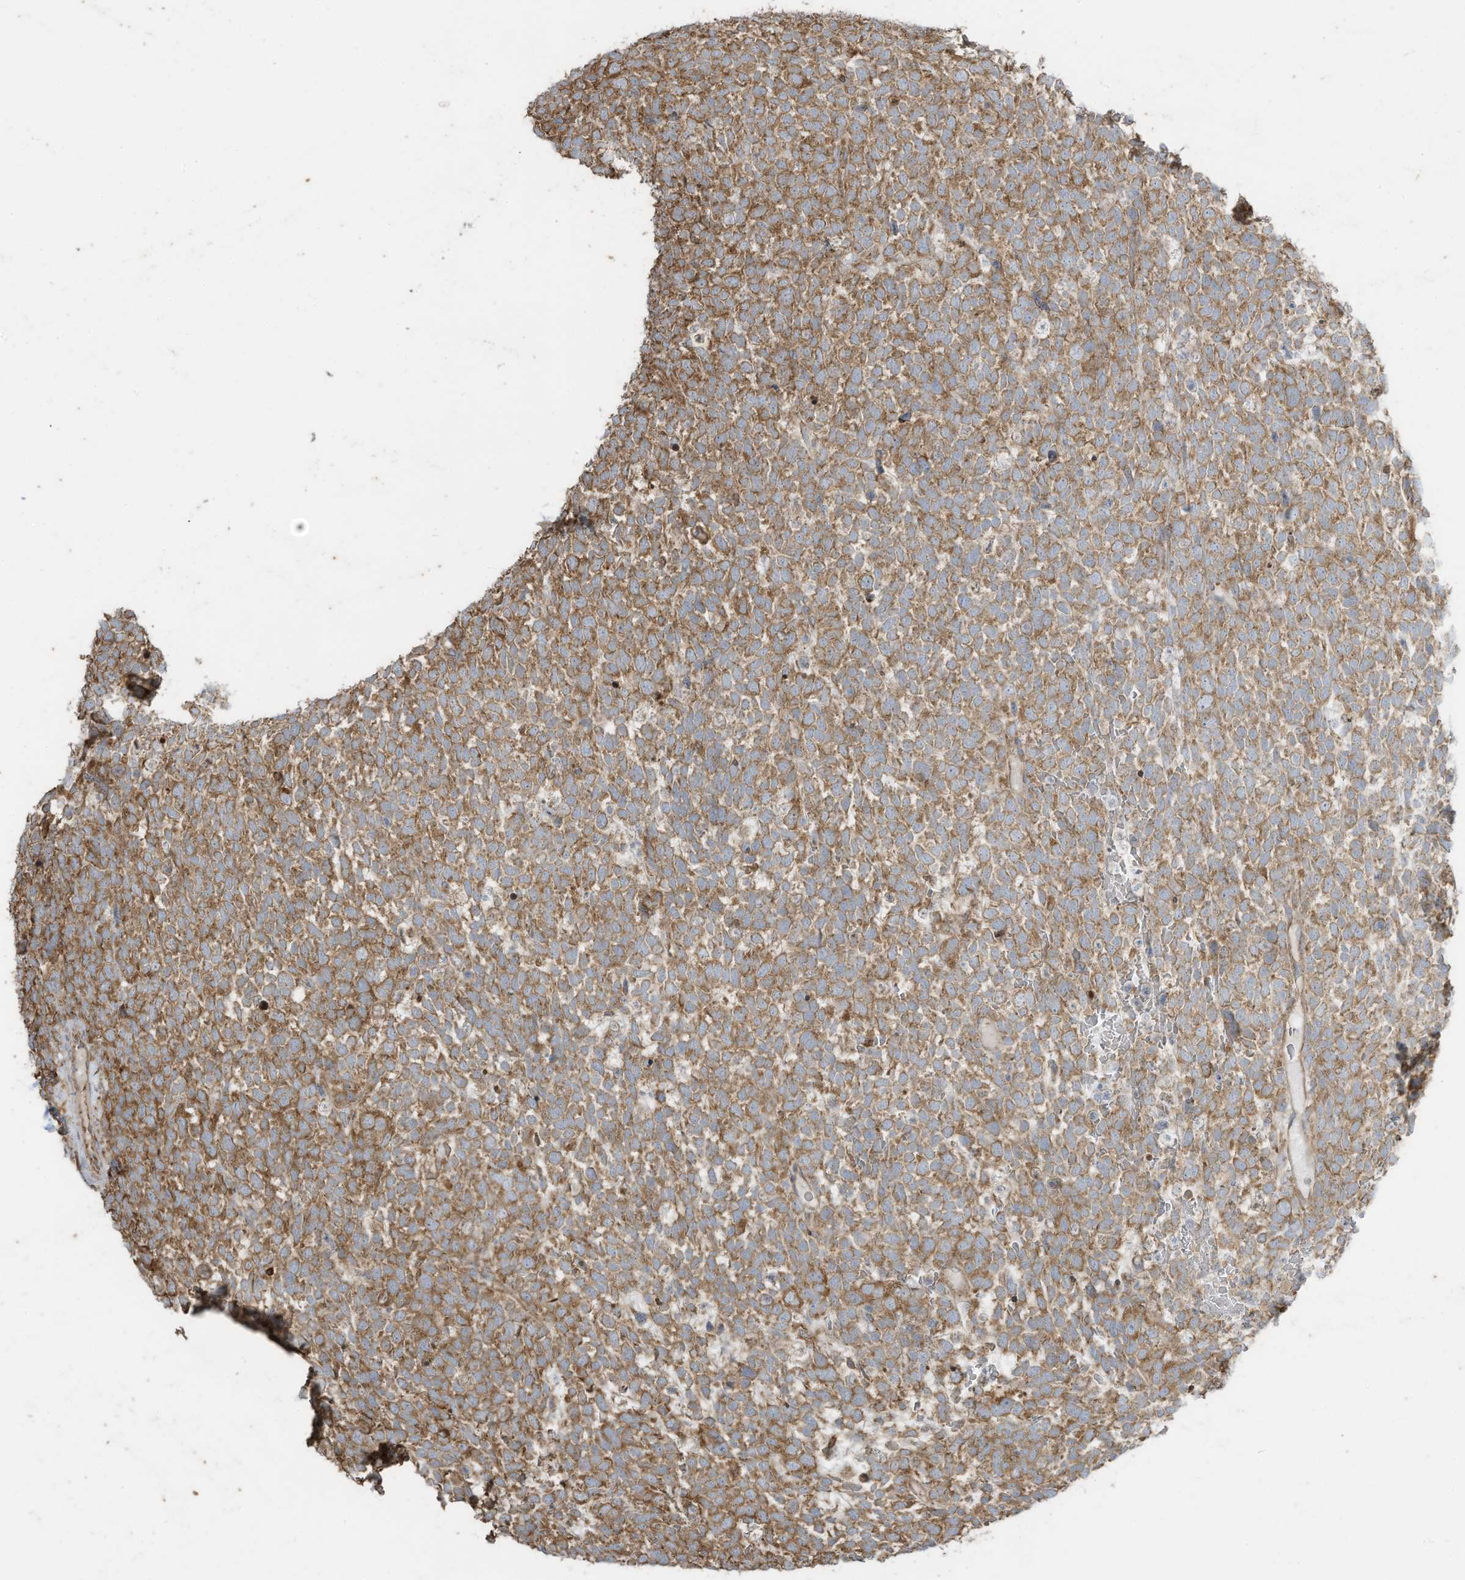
{"staining": {"intensity": "moderate", "quantity": "25%-75%", "location": "cytoplasmic/membranous"}, "tissue": "urothelial cancer", "cell_type": "Tumor cells", "image_type": "cancer", "snomed": [{"axis": "morphology", "description": "Urothelial carcinoma, High grade"}, {"axis": "topography", "description": "Urinary bladder"}], "caption": "This is an image of immunohistochemistry (IHC) staining of urothelial carcinoma (high-grade), which shows moderate expression in the cytoplasmic/membranous of tumor cells.", "gene": "CGAS", "patient": {"sex": "female", "age": 82}}